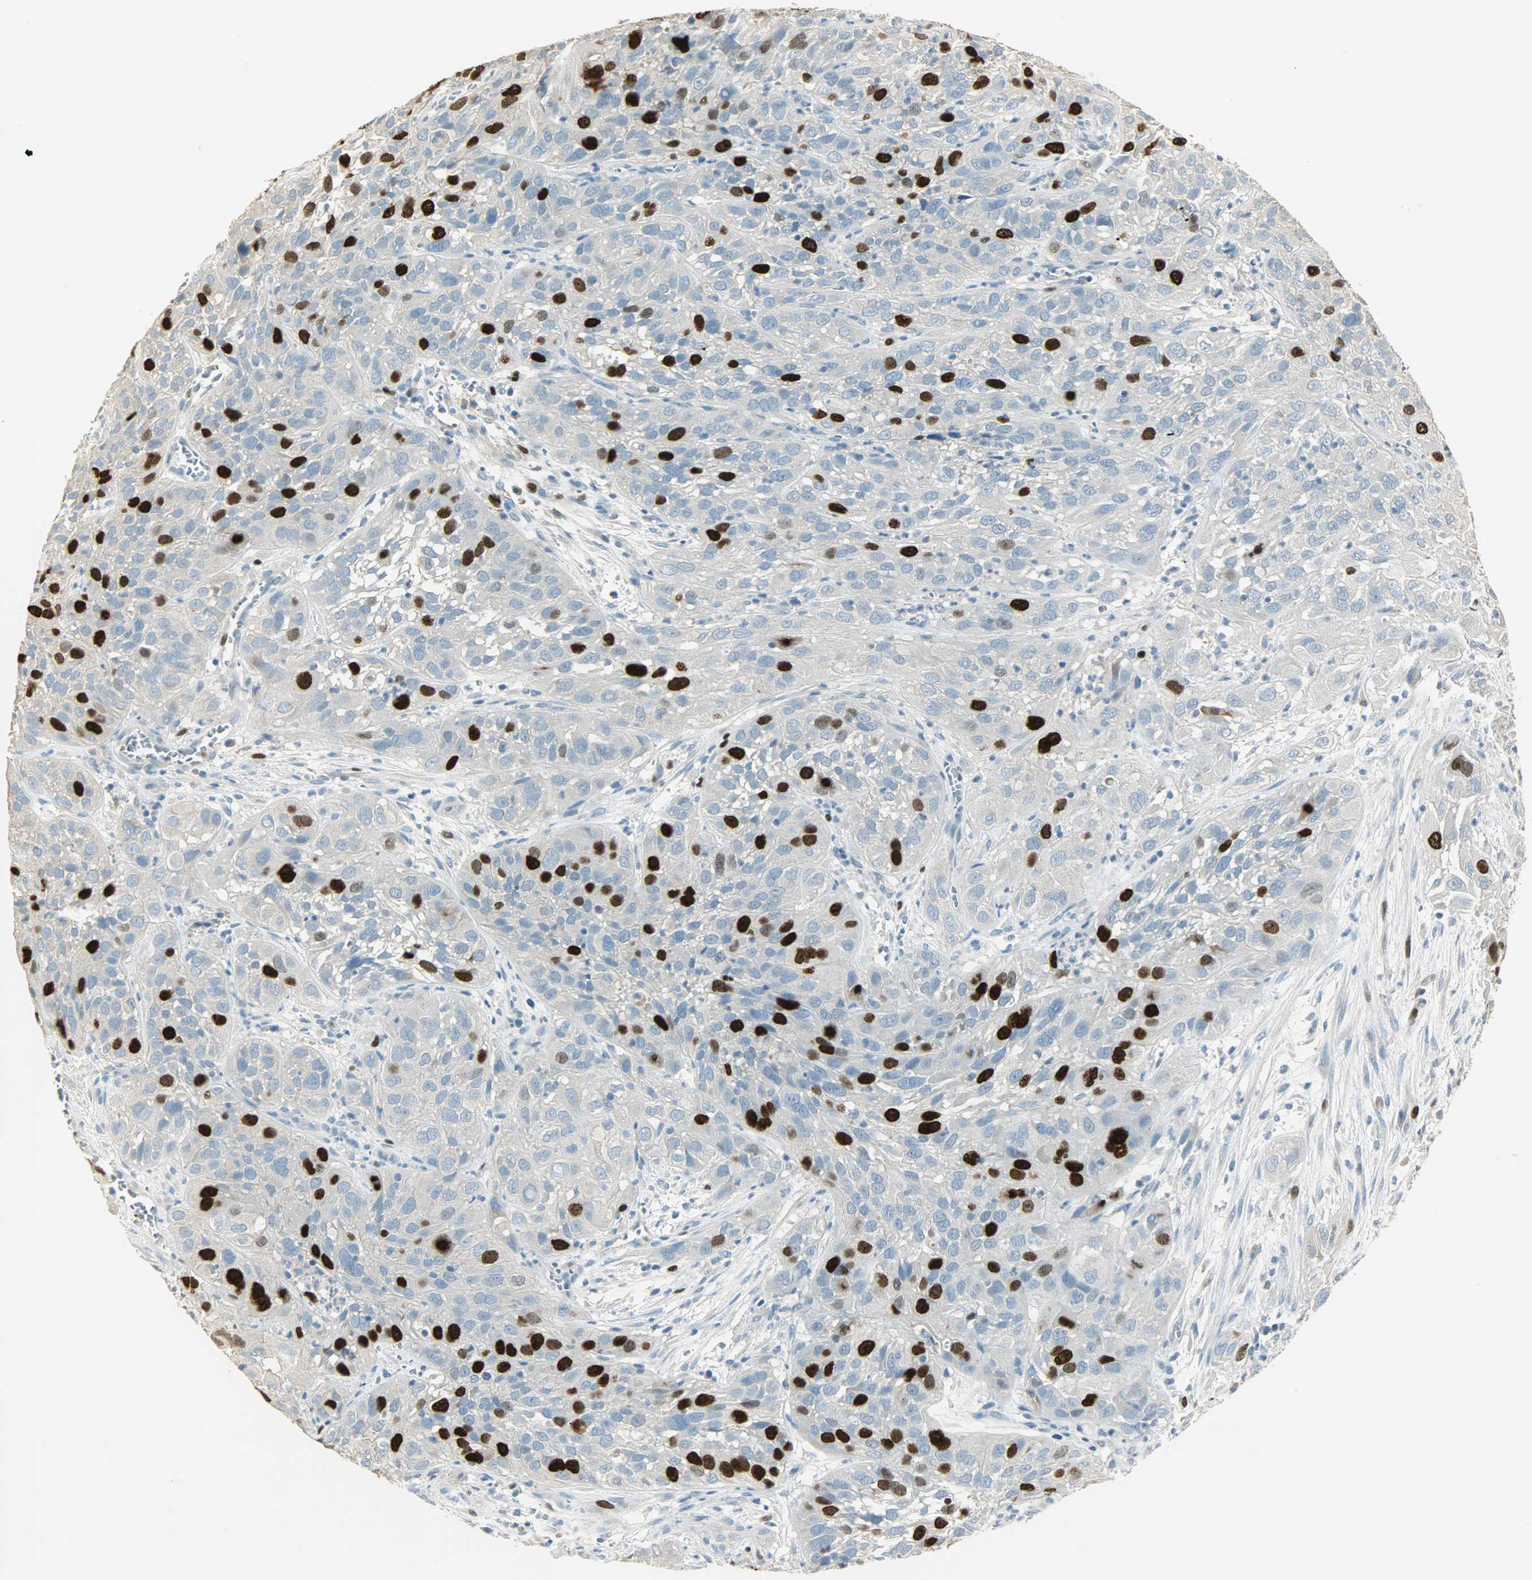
{"staining": {"intensity": "strong", "quantity": "<25%", "location": "nuclear"}, "tissue": "cervical cancer", "cell_type": "Tumor cells", "image_type": "cancer", "snomed": [{"axis": "morphology", "description": "Squamous cell carcinoma, NOS"}, {"axis": "topography", "description": "Cervix"}], "caption": "A histopathology image of human cervical squamous cell carcinoma stained for a protein reveals strong nuclear brown staining in tumor cells.", "gene": "TPX2", "patient": {"sex": "female", "age": 32}}